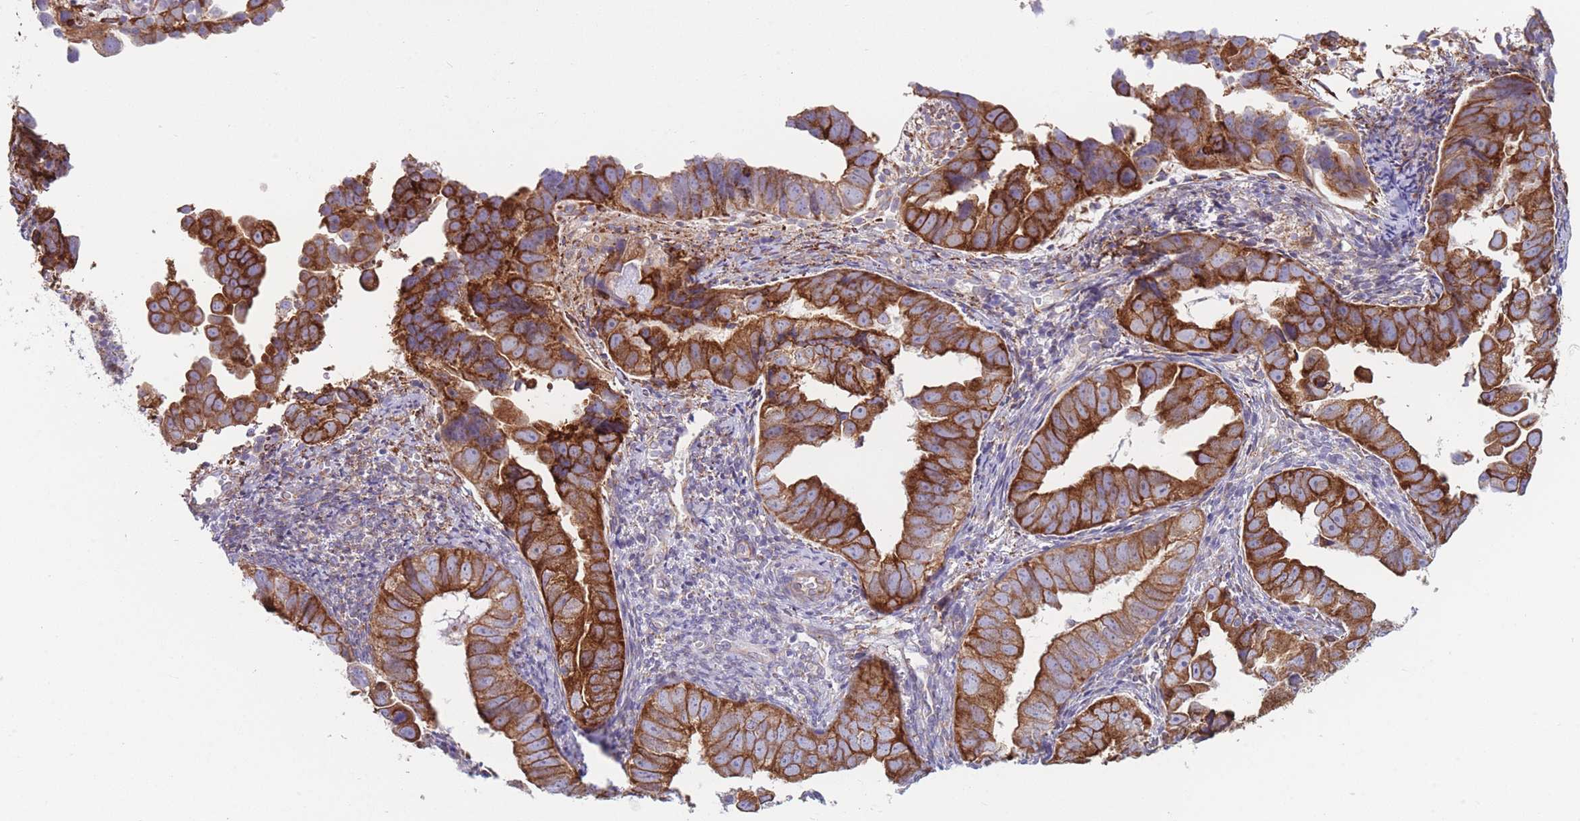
{"staining": {"intensity": "strong", "quantity": ">75%", "location": "cytoplasmic/membranous"}, "tissue": "endometrial cancer", "cell_type": "Tumor cells", "image_type": "cancer", "snomed": [{"axis": "morphology", "description": "Adenocarcinoma, NOS"}, {"axis": "topography", "description": "Endometrium"}], "caption": "Immunohistochemical staining of human endometrial adenocarcinoma displays high levels of strong cytoplasmic/membranous protein positivity in approximately >75% of tumor cells.", "gene": "AK9", "patient": {"sex": "female", "age": 75}}